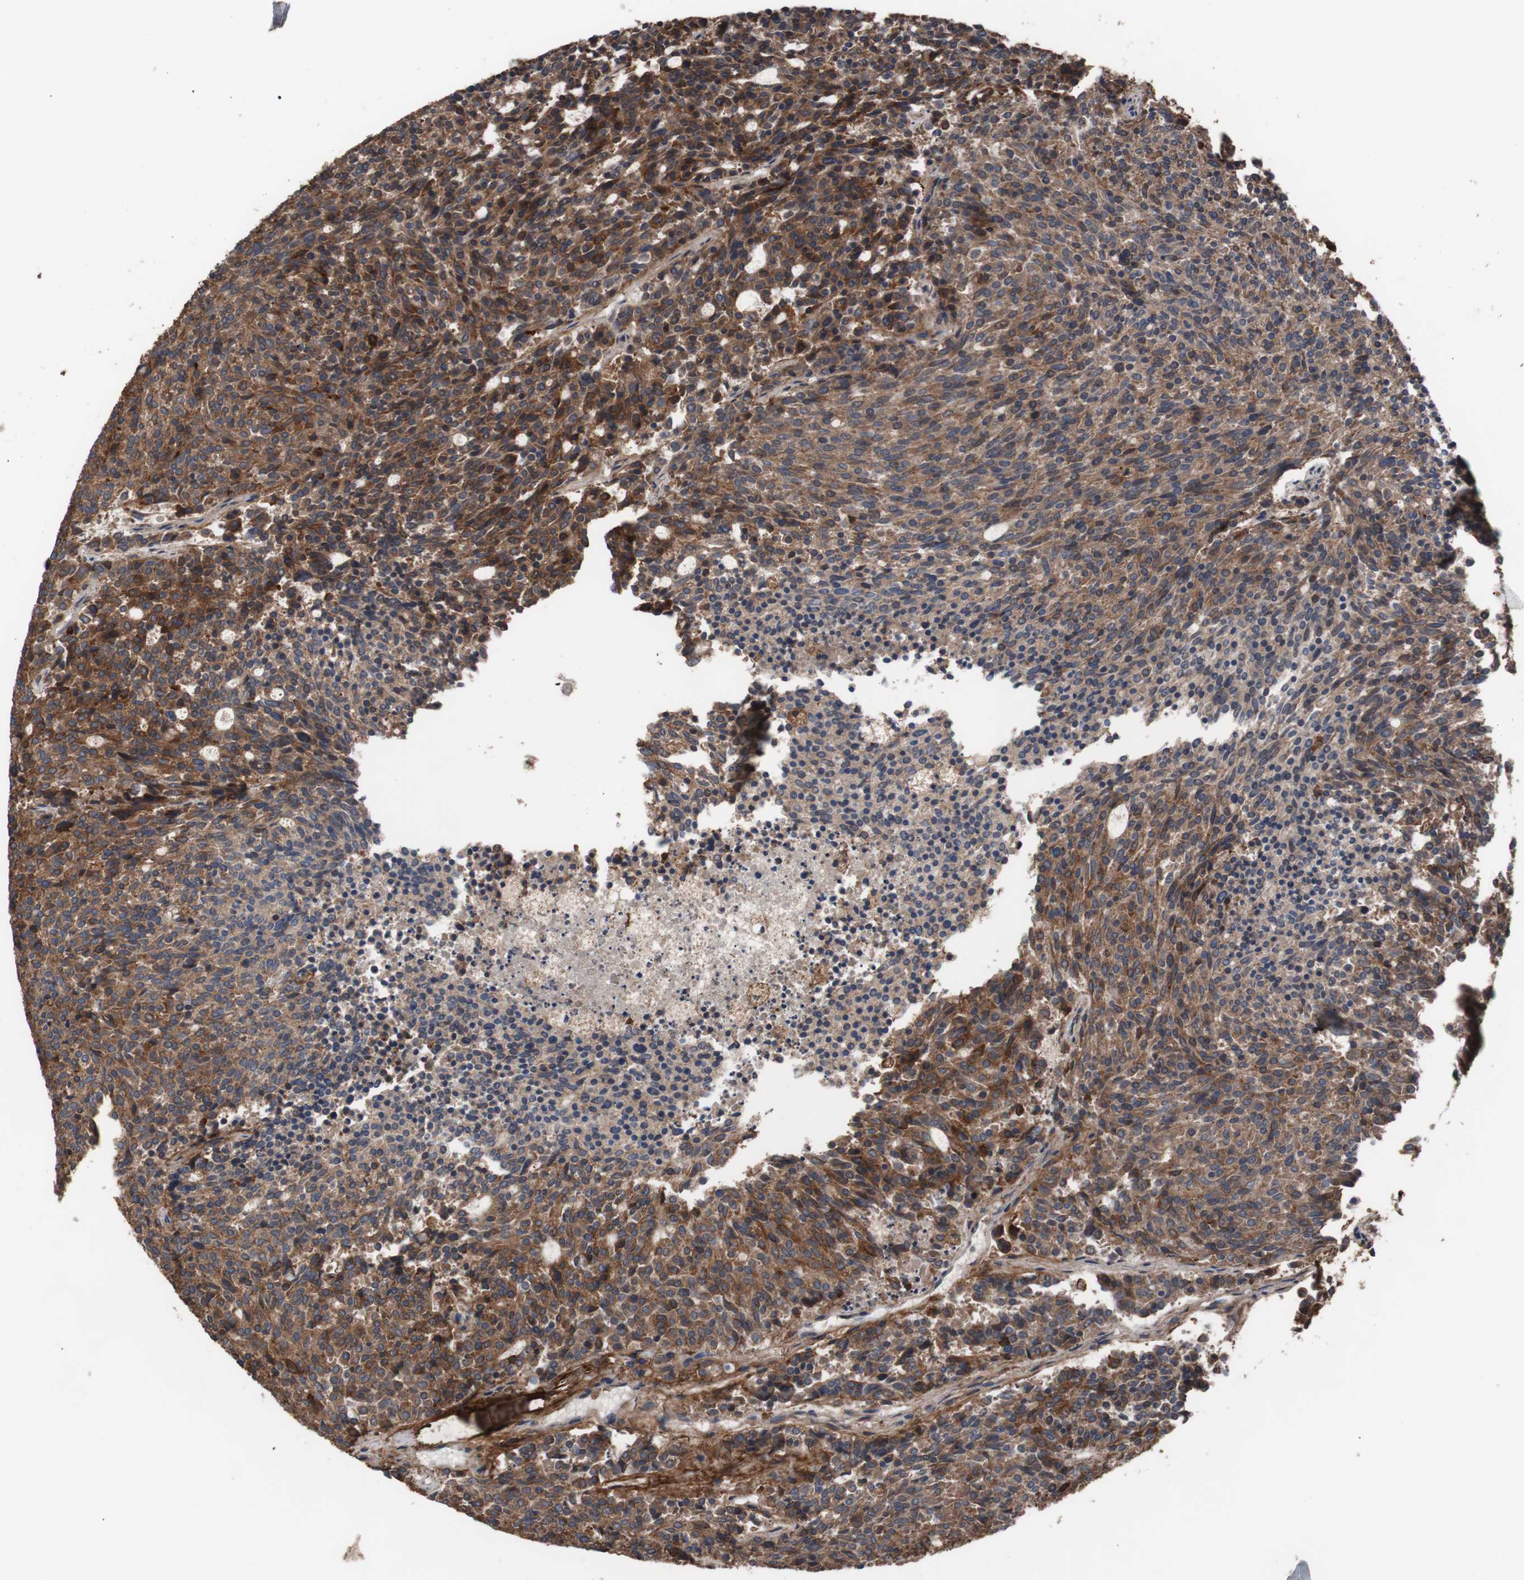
{"staining": {"intensity": "strong", "quantity": ">75%", "location": "cytoplasmic/membranous"}, "tissue": "carcinoid", "cell_type": "Tumor cells", "image_type": "cancer", "snomed": [{"axis": "morphology", "description": "Carcinoid, malignant, NOS"}, {"axis": "topography", "description": "Pancreas"}], "caption": "An immunohistochemistry (IHC) micrograph of tumor tissue is shown. Protein staining in brown labels strong cytoplasmic/membranous positivity in carcinoid within tumor cells.", "gene": "COL6A2", "patient": {"sex": "female", "age": 54}}